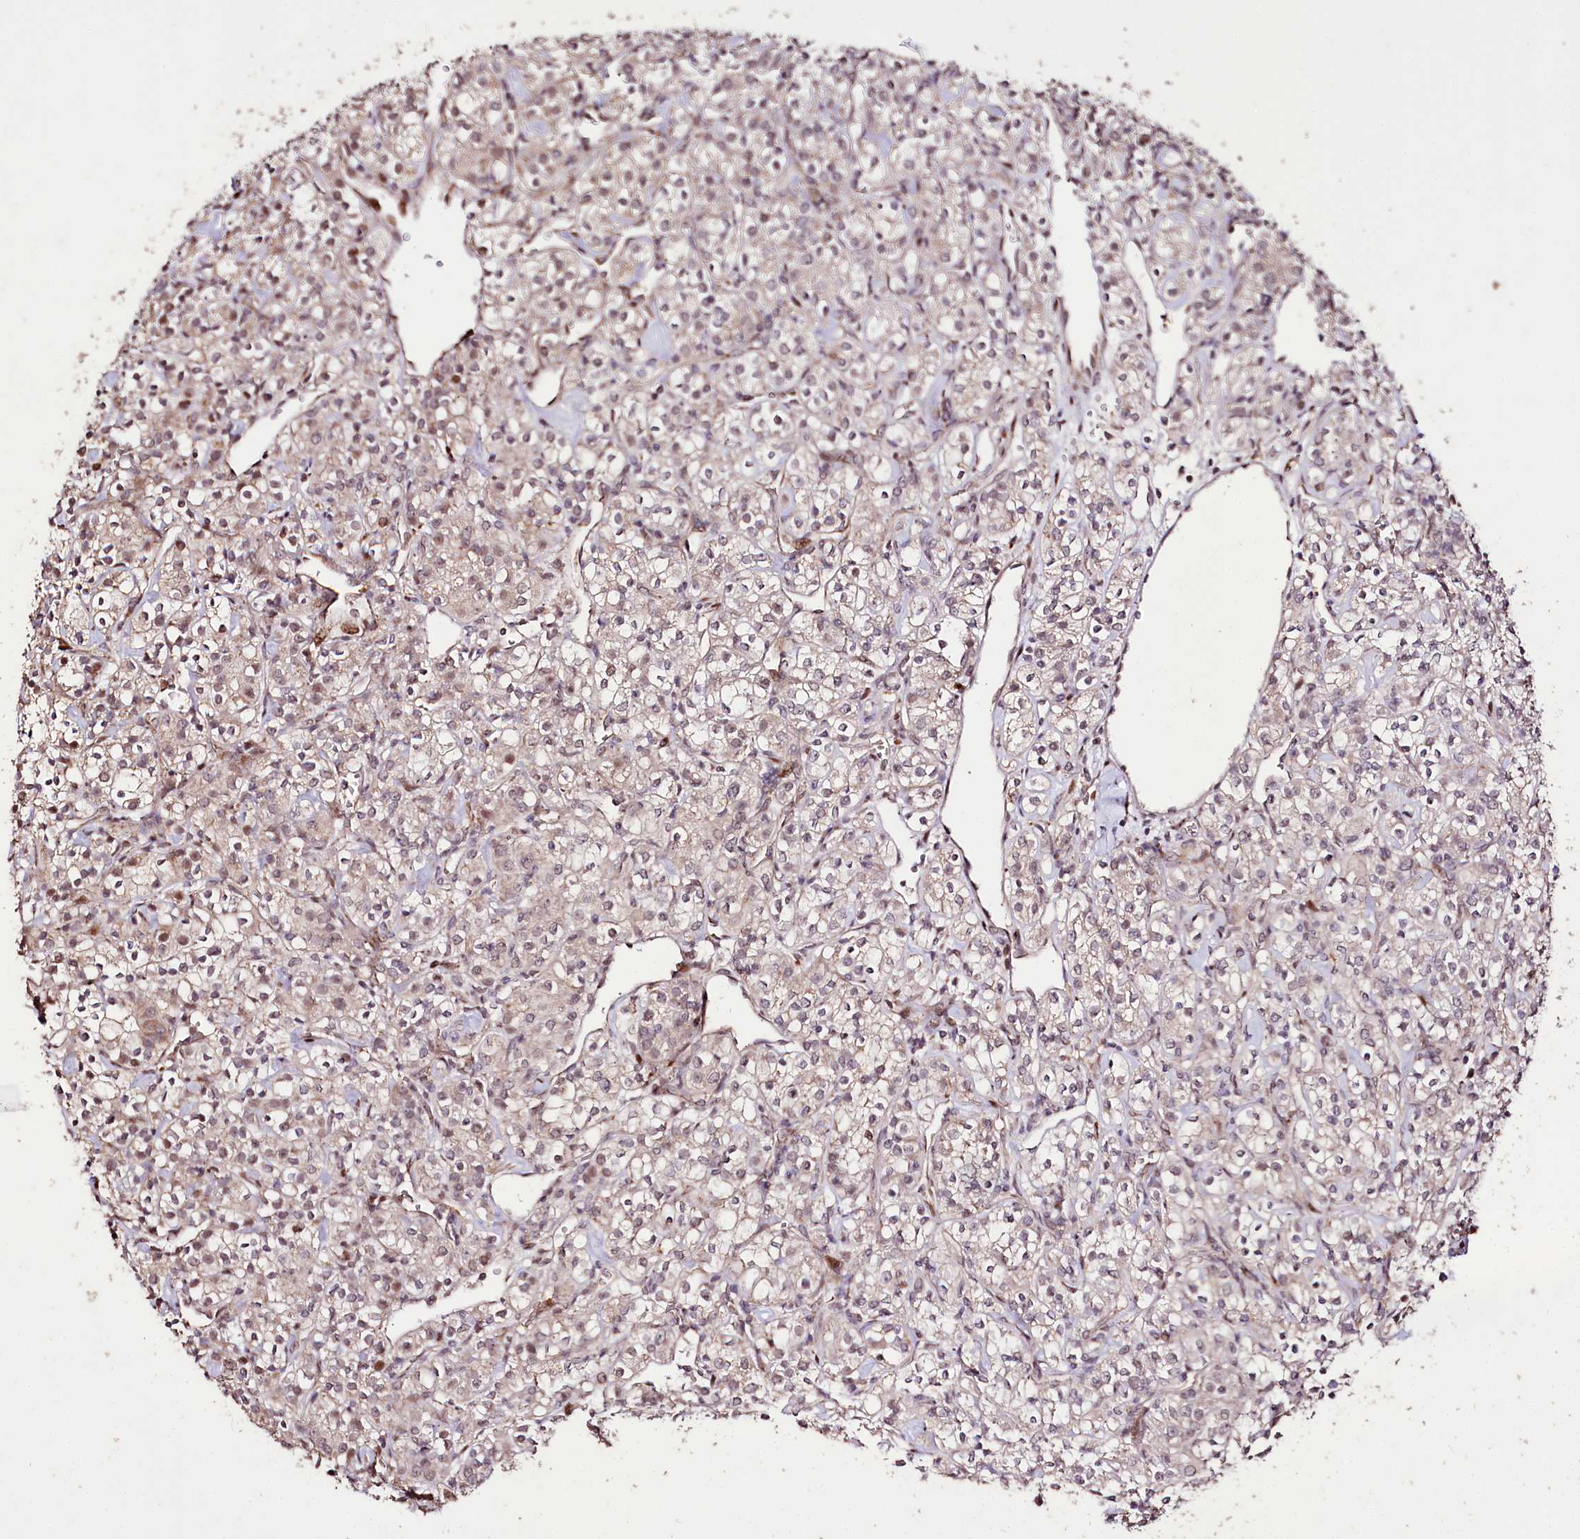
{"staining": {"intensity": "negative", "quantity": "none", "location": "none"}, "tissue": "renal cancer", "cell_type": "Tumor cells", "image_type": "cancer", "snomed": [{"axis": "morphology", "description": "Adenocarcinoma, NOS"}, {"axis": "topography", "description": "Kidney"}], "caption": "This is an immunohistochemistry photomicrograph of renal cancer (adenocarcinoma). There is no positivity in tumor cells.", "gene": "CARD19", "patient": {"sex": "male", "age": 77}}